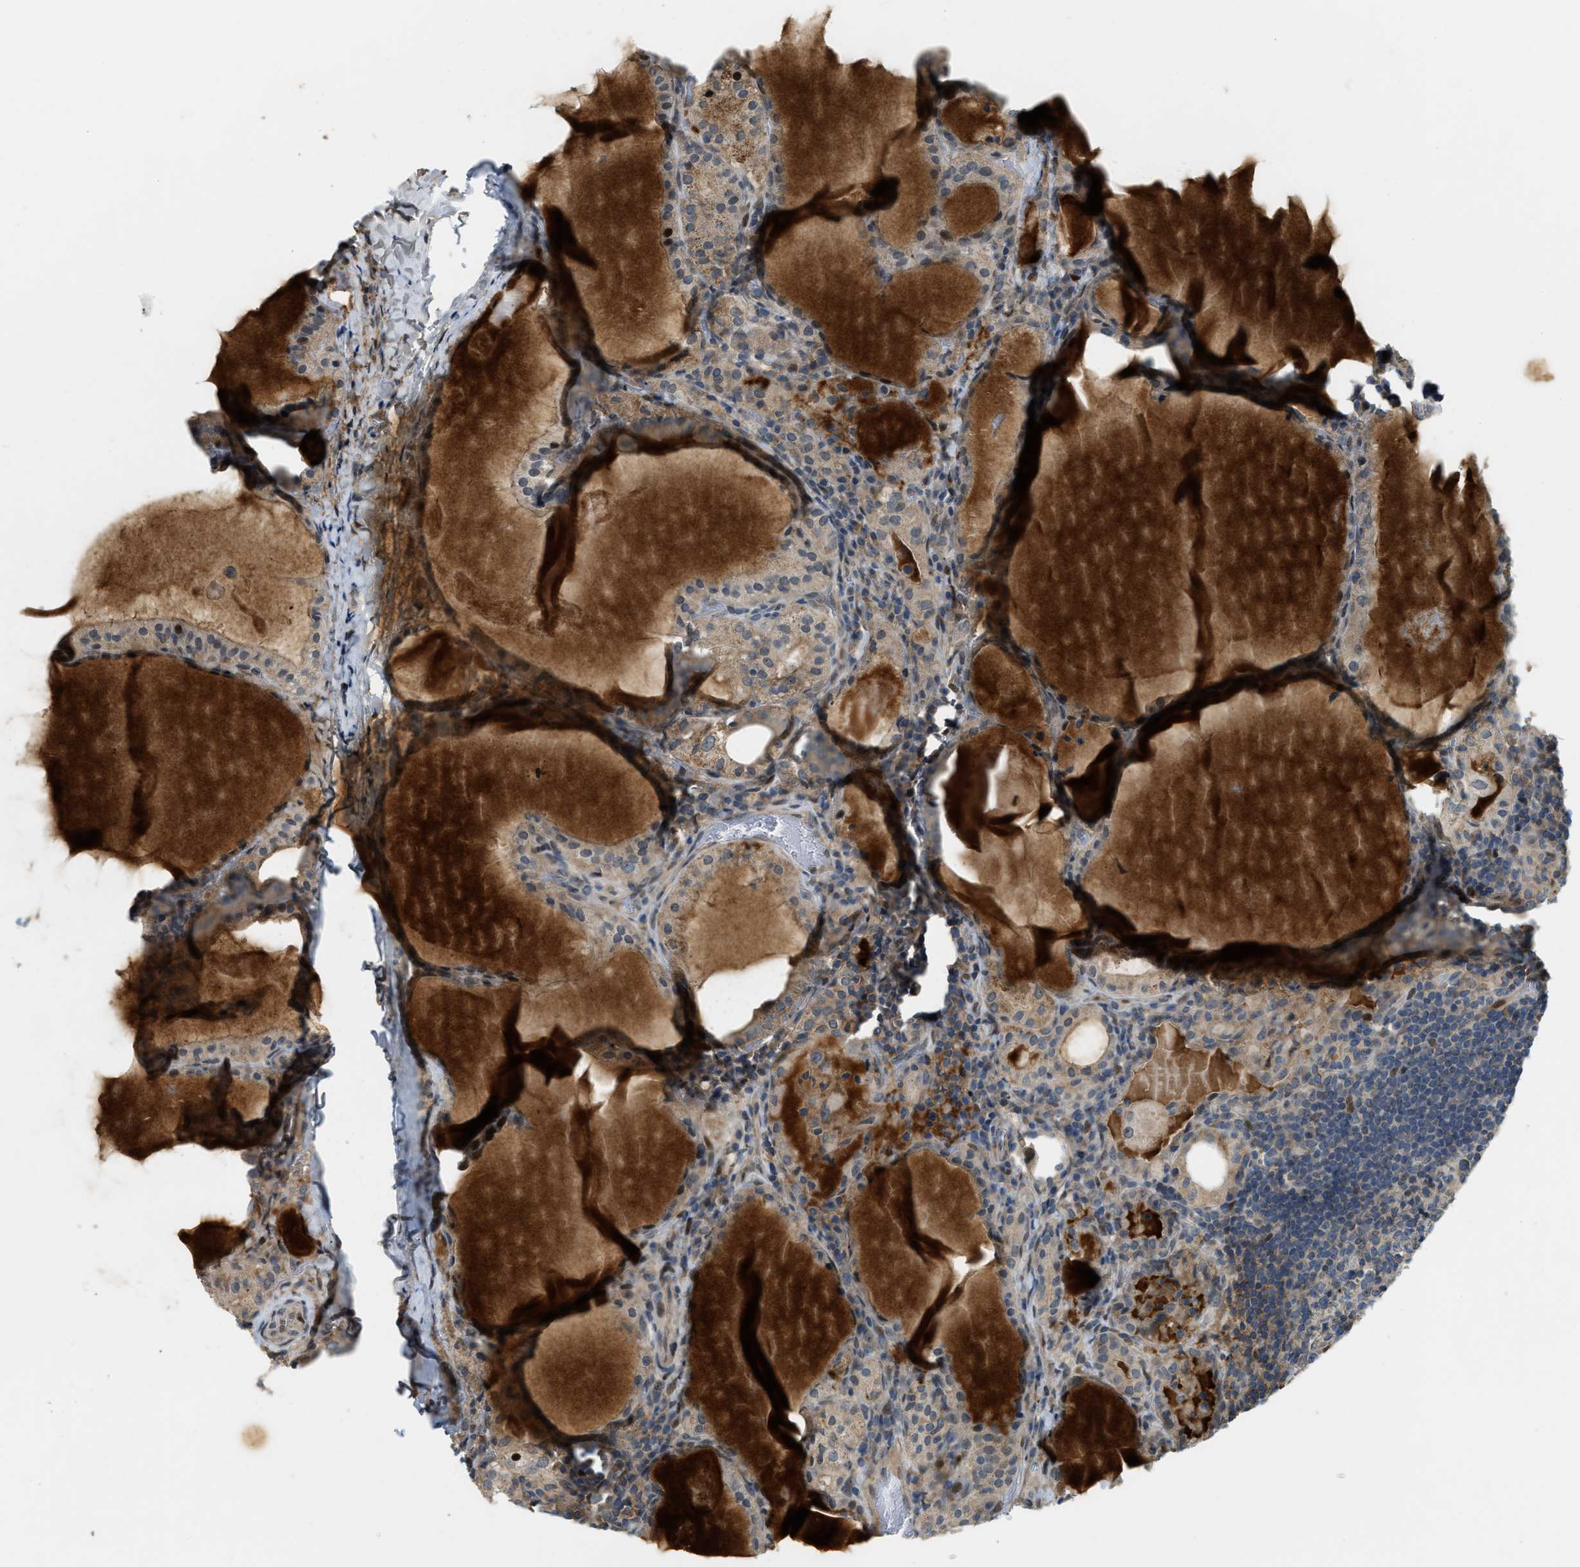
{"staining": {"intensity": "negative", "quantity": "none", "location": "none"}, "tissue": "thyroid cancer", "cell_type": "Tumor cells", "image_type": "cancer", "snomed": [{"axis": "morphology", "description": "Papillary adenocarcinoma, NOS"}, {"axis": "topography", "description": "Thyroid gland"}], "caption": "This micrograph is of thyroid cancer stained with IHC to label a protein in brown with the nuclei are counter-stained blue. There is no positivity in tumor cells.", "gene": "TRAPPC14", "patient": {"sex": "female", "age": 42}}